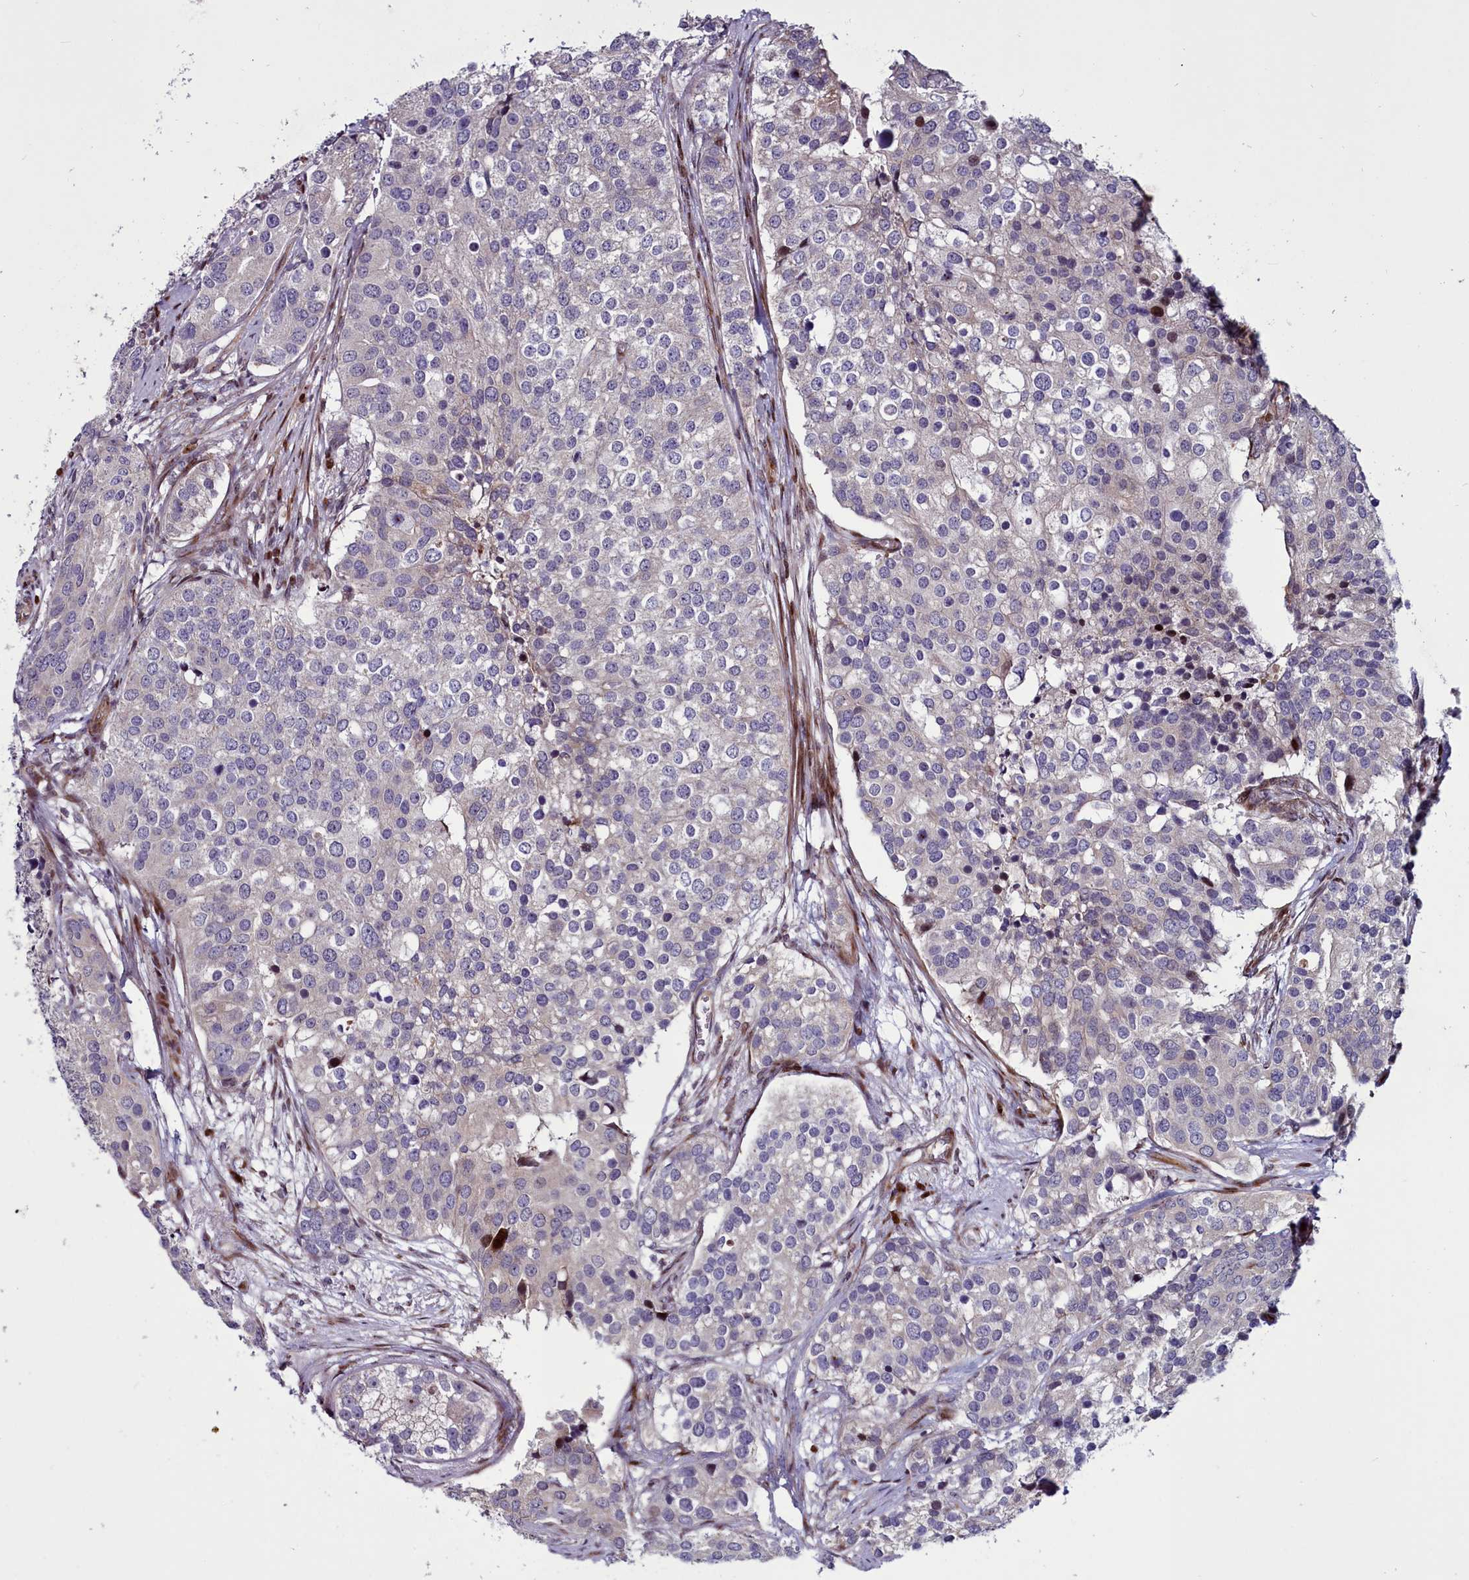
{"staining": {"intensity": "negative", "quantity": "none", "location": "none"}, "tissue": "prostate cancer", "cell_type": "Tumor cells", "image_type": "cancer", "snomed": [{"axis": "morphology", "description": "Adenocarcinoma, High grade"}, {"axis": "topography", "description": "Prostate"}], "caption": "DAB (3,3'-diaminobenzidine) immunohistochemical staining of human prostate cancer demonstrates no significant positivity in tumor cells.", "gene": "WBP11", "patient": {"sex": "male", "age": 62}}